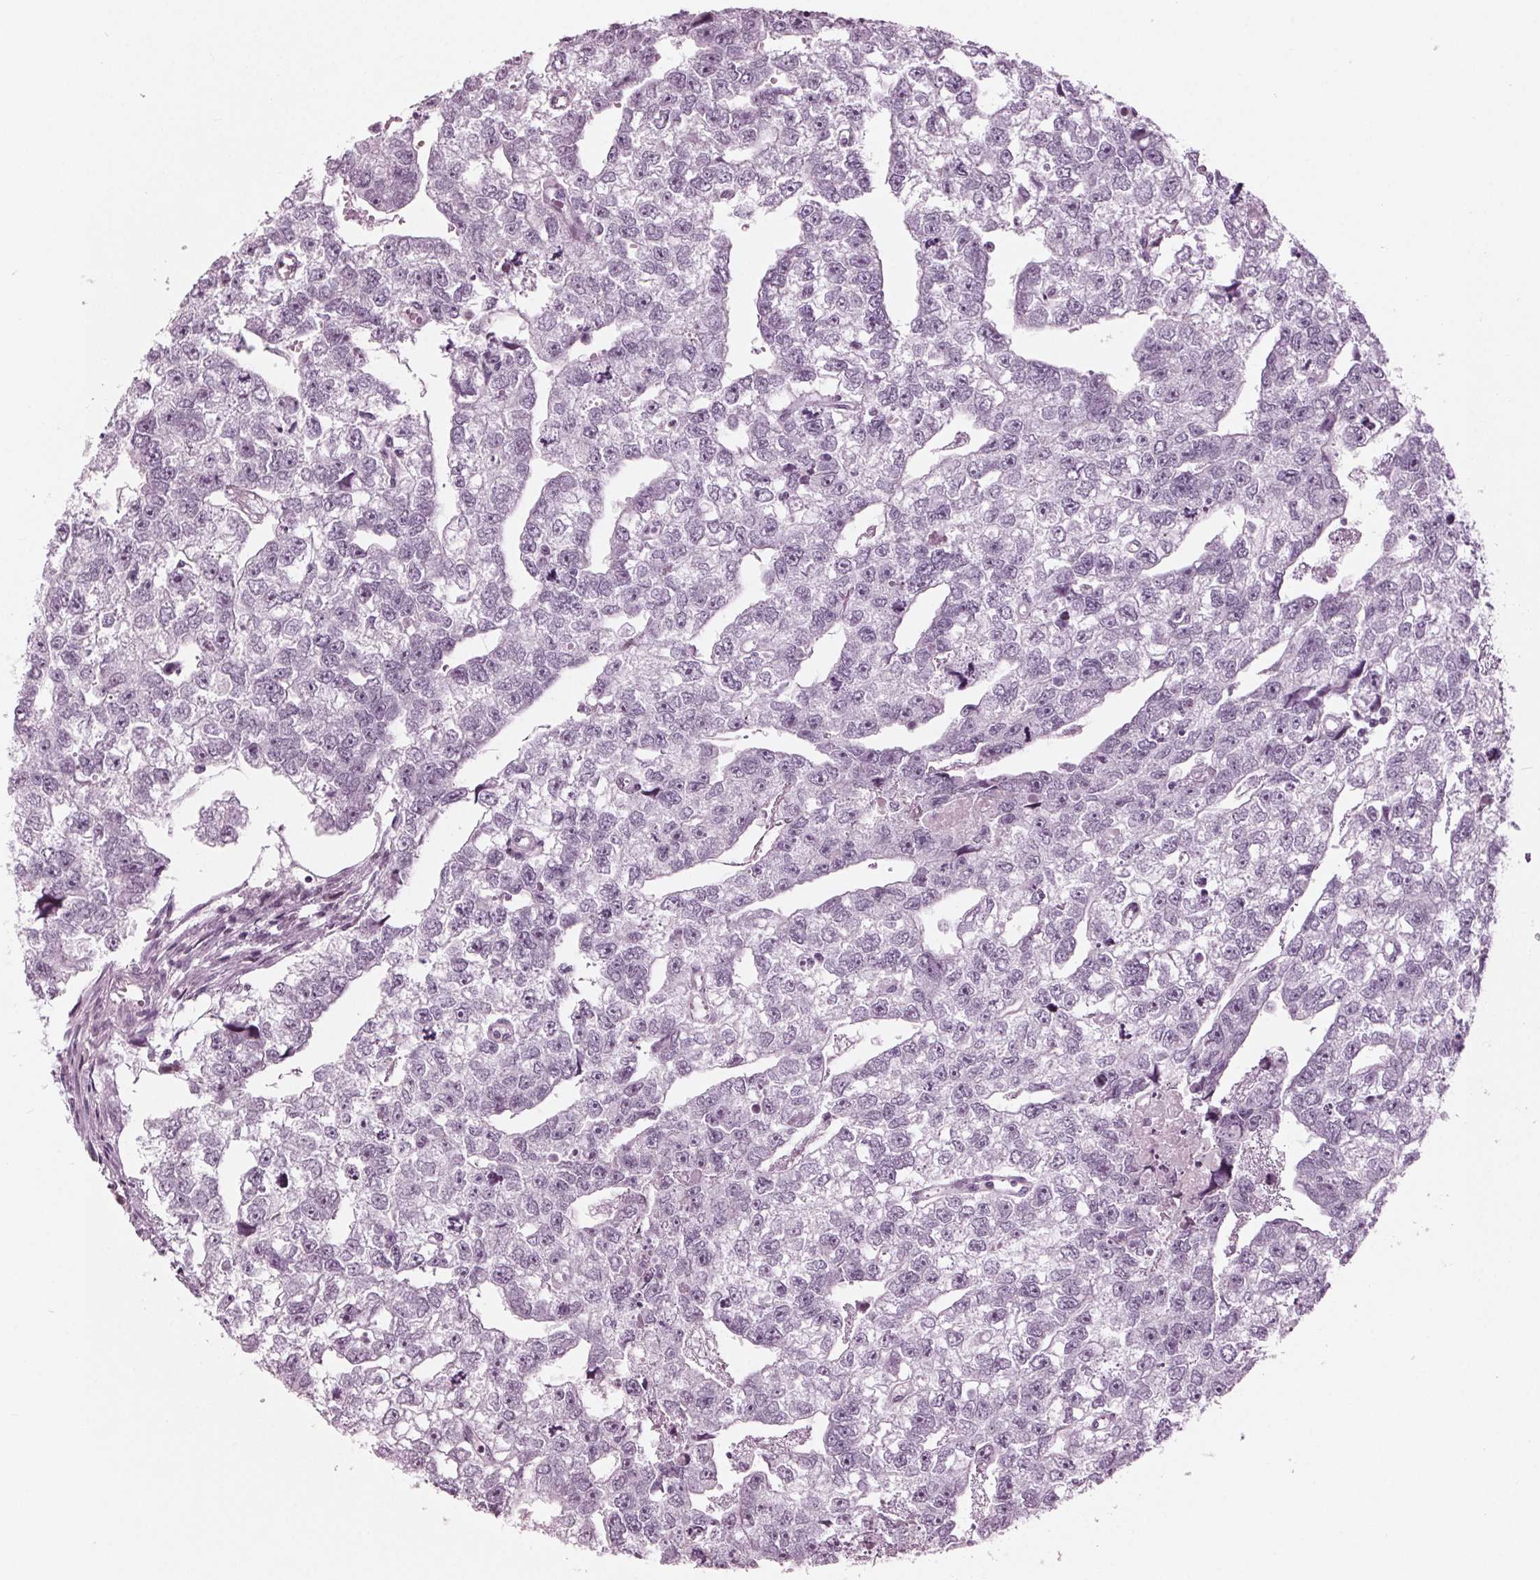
{"staining": {"intensity": "negative", "quantity": "none", "location": "none"}, "tissue": "testis cancer", "cell_type": "Tumor cells", "image_type": "cancer", "snomed": [{"axis": "morphology", "description": "Carcinoma, Embryonal, NOS"}, {"axis": "morphology", "description": "Teratoma, malignant, NOS"}, {"axis": "topography", "description": "Testis"}], "caption": "This is an IHC histopathology image of human embryonal carcinoma (testis). There is no staining in tumor cells.", "gene": "KRT28", "patient": {"sex": "male", "age": 44}}